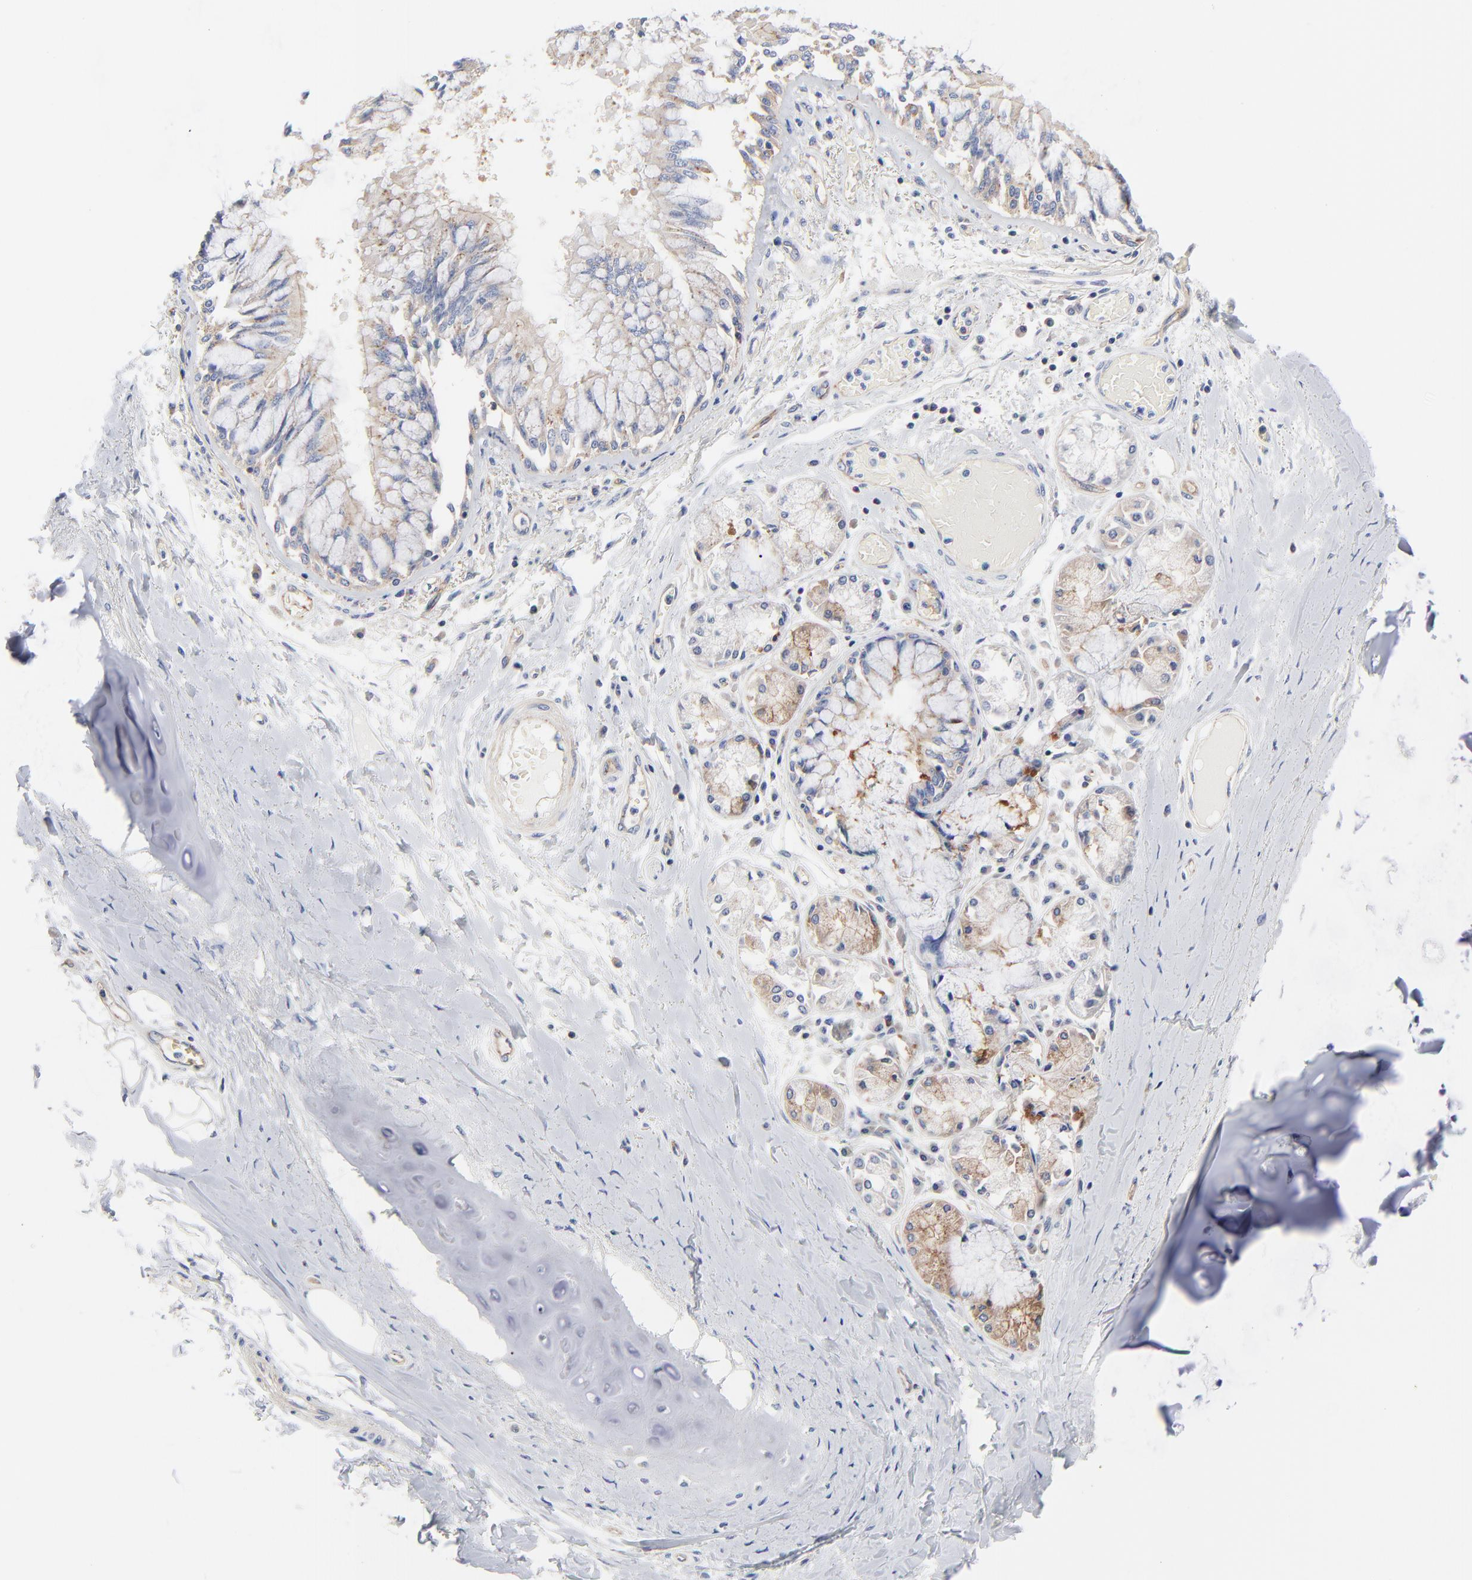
{"staining": {"intensity": "weak", "quantity": ">75%", "location": "cytoplasmic/membranous"}, "tissue": "bronchus", "cell_type": "Respiratory epithelial cells", "image_type": "normal", "snomed": [{"axis": "morphology", "description": "Normal tissue, NOS"}, {"axis": "topography", "description": "Cartilage tissue"}, {"axis": "topography", "description": "Bronchus"}, {"axis": "topography", "description": "Lung"}, {"axis": "topography", "description": "Peripheral nerve tissue"}], "caption": "IHC image of unremarkable bronchus: bronchus stained using immunohistochemistry exhibits low levels of weak protein expression localized specifically in the cytoplasmic/membranous of respiratory epithelial cells, appearing as a cytoplasmic/membranous brown color.", "gene": "CD2AP", "patient": {"sex": "female", "age": 49}}